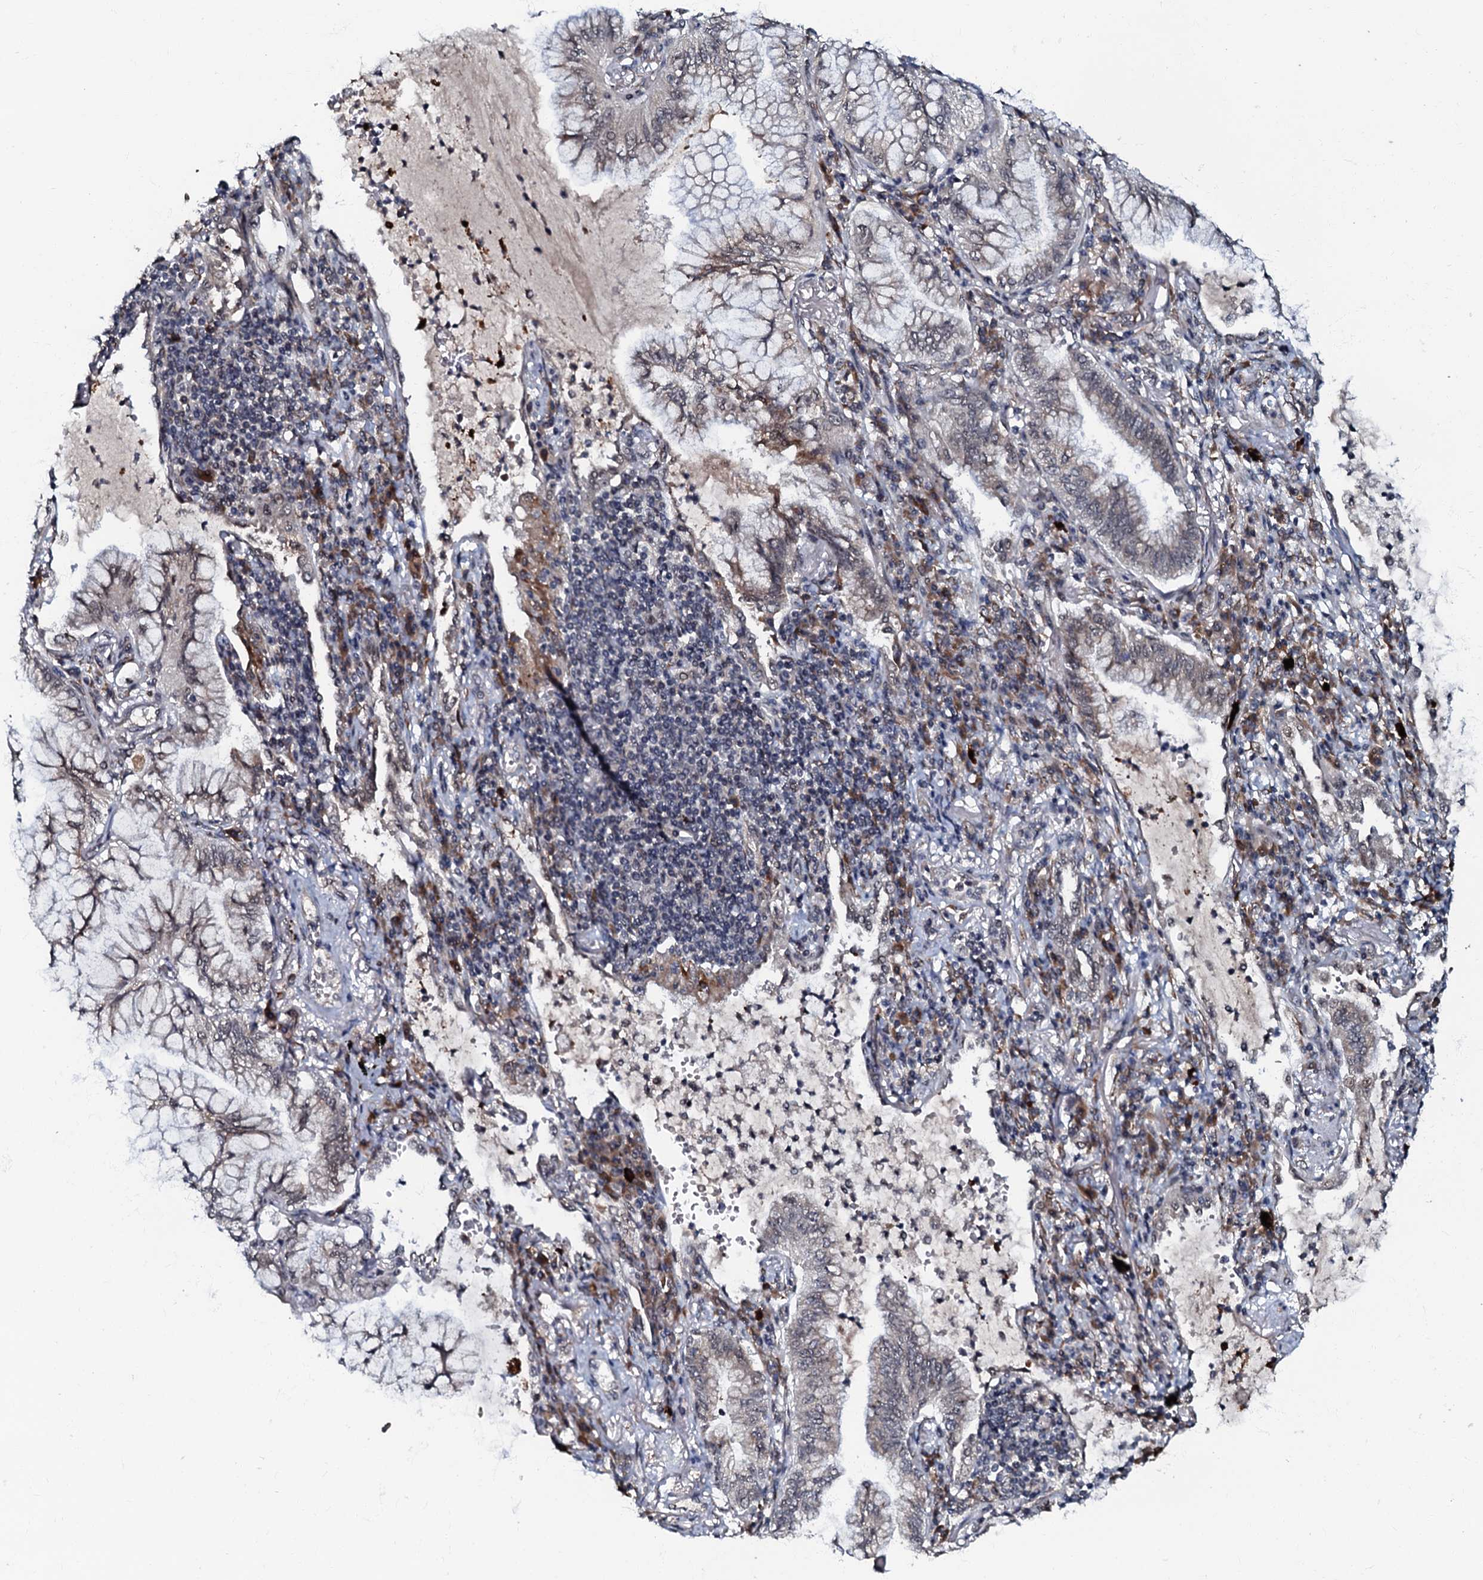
{"staining": {"intensity": "weak", "quantity": "25%-75%", "location": "cytoplasmic/membranous,nuclear"}, "tissue": "lung cancer", "cell_type": "Tumor cells", "image_type": "cancer", "snomed": [{"axis": "morphology", "description": "Adenocarcinoma, NOS"}, {"axis": "topography", "description": "Lung"}], "caption": "Adenocarcinoma (lung) stained with DAB immunohistochemistry (IHC) reveals low levels of weak cytoplasmic/membranous and nuclear staining in about 25%-75% of tumor cells.", "gene": "C18orf32", "patient": {"sex": "female", "age": 70}}